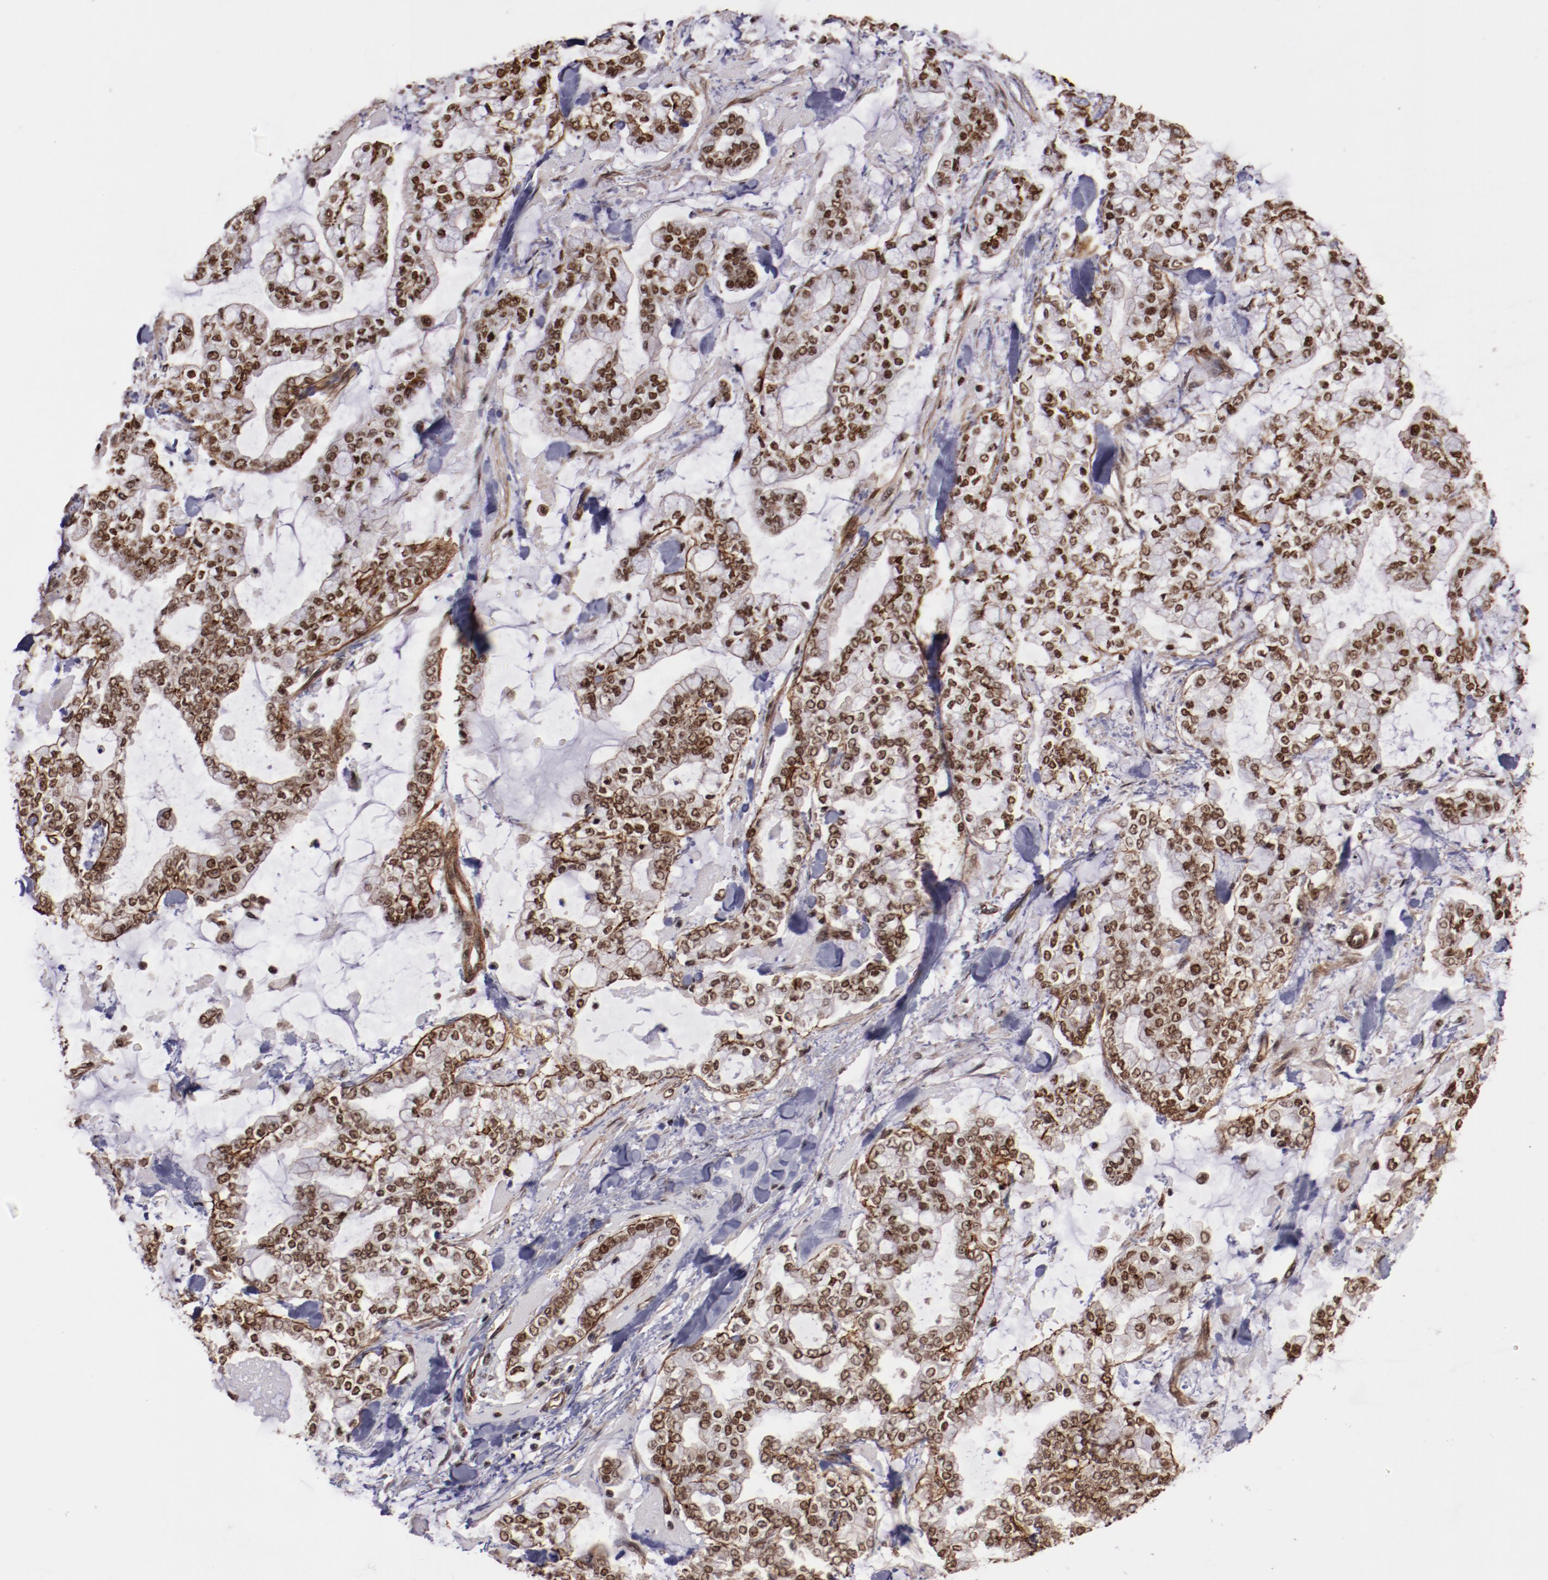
{"staining": {"intensity": "moderate", "quantity": ">75%", "location": "nuclear"}, "tissue": "stomach cancer", "cell_type": "Tumor cells", "image_type": "cancer", "snomed": [{"axis": "morphology", "description": "Normal tissue, NOS"}, {"axis": "morphology", "description": "Adenocarcinoma, NOS"}, {"axis": "topography", "description": "Stomach, upper"}, {"axis": "topography", "description": "Stomach"}], "caption": "Adenocarcinoma (stomach) was stained to show a protein in brown. There is medium levels of moderate nuclear expression in about >75% of tumor cells.", "gene": "STAG2", "patient": {"sex": "male", "age": 76}}